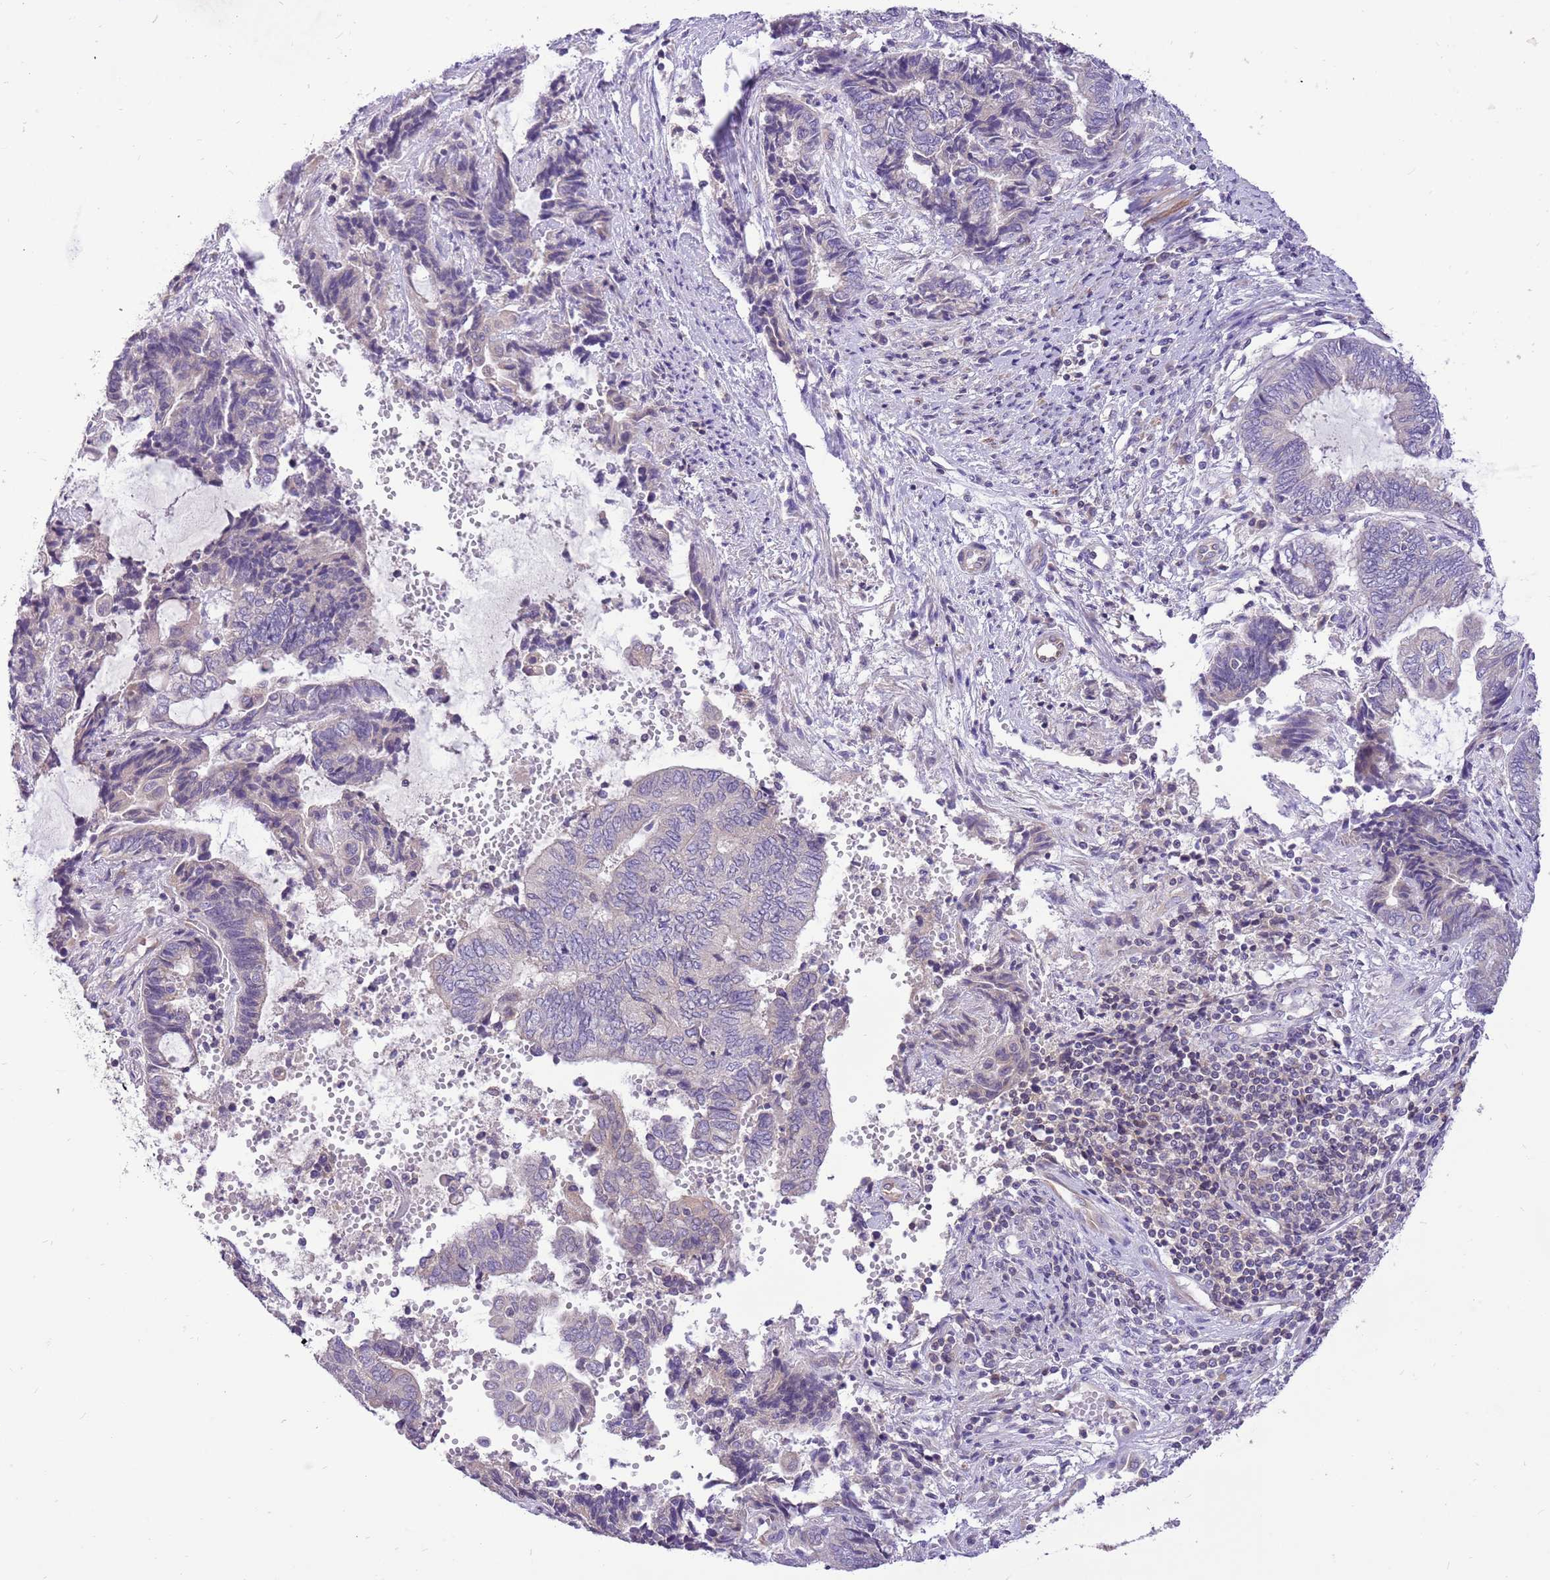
{"staining": {"intensity": "negative", "quantity": "none", "location": "none"}, "tissue": "endometrial cancer", "cell_type": "Tumor cells", "image_type": "cancer", "snomed": [{"axis": "morphology", "description": "Adenocarcinoma, NOS"}, {"axis": "topography", "description": "Uterus"}, {"axis": "topography", "description": "Endometrium"}], "caption": "The IHC photomicrograph has no significant staining in tumor cells of endometrial cancer tissue.", "gene": "GLCE", "patient": {"sex": "female", "age": 70}}